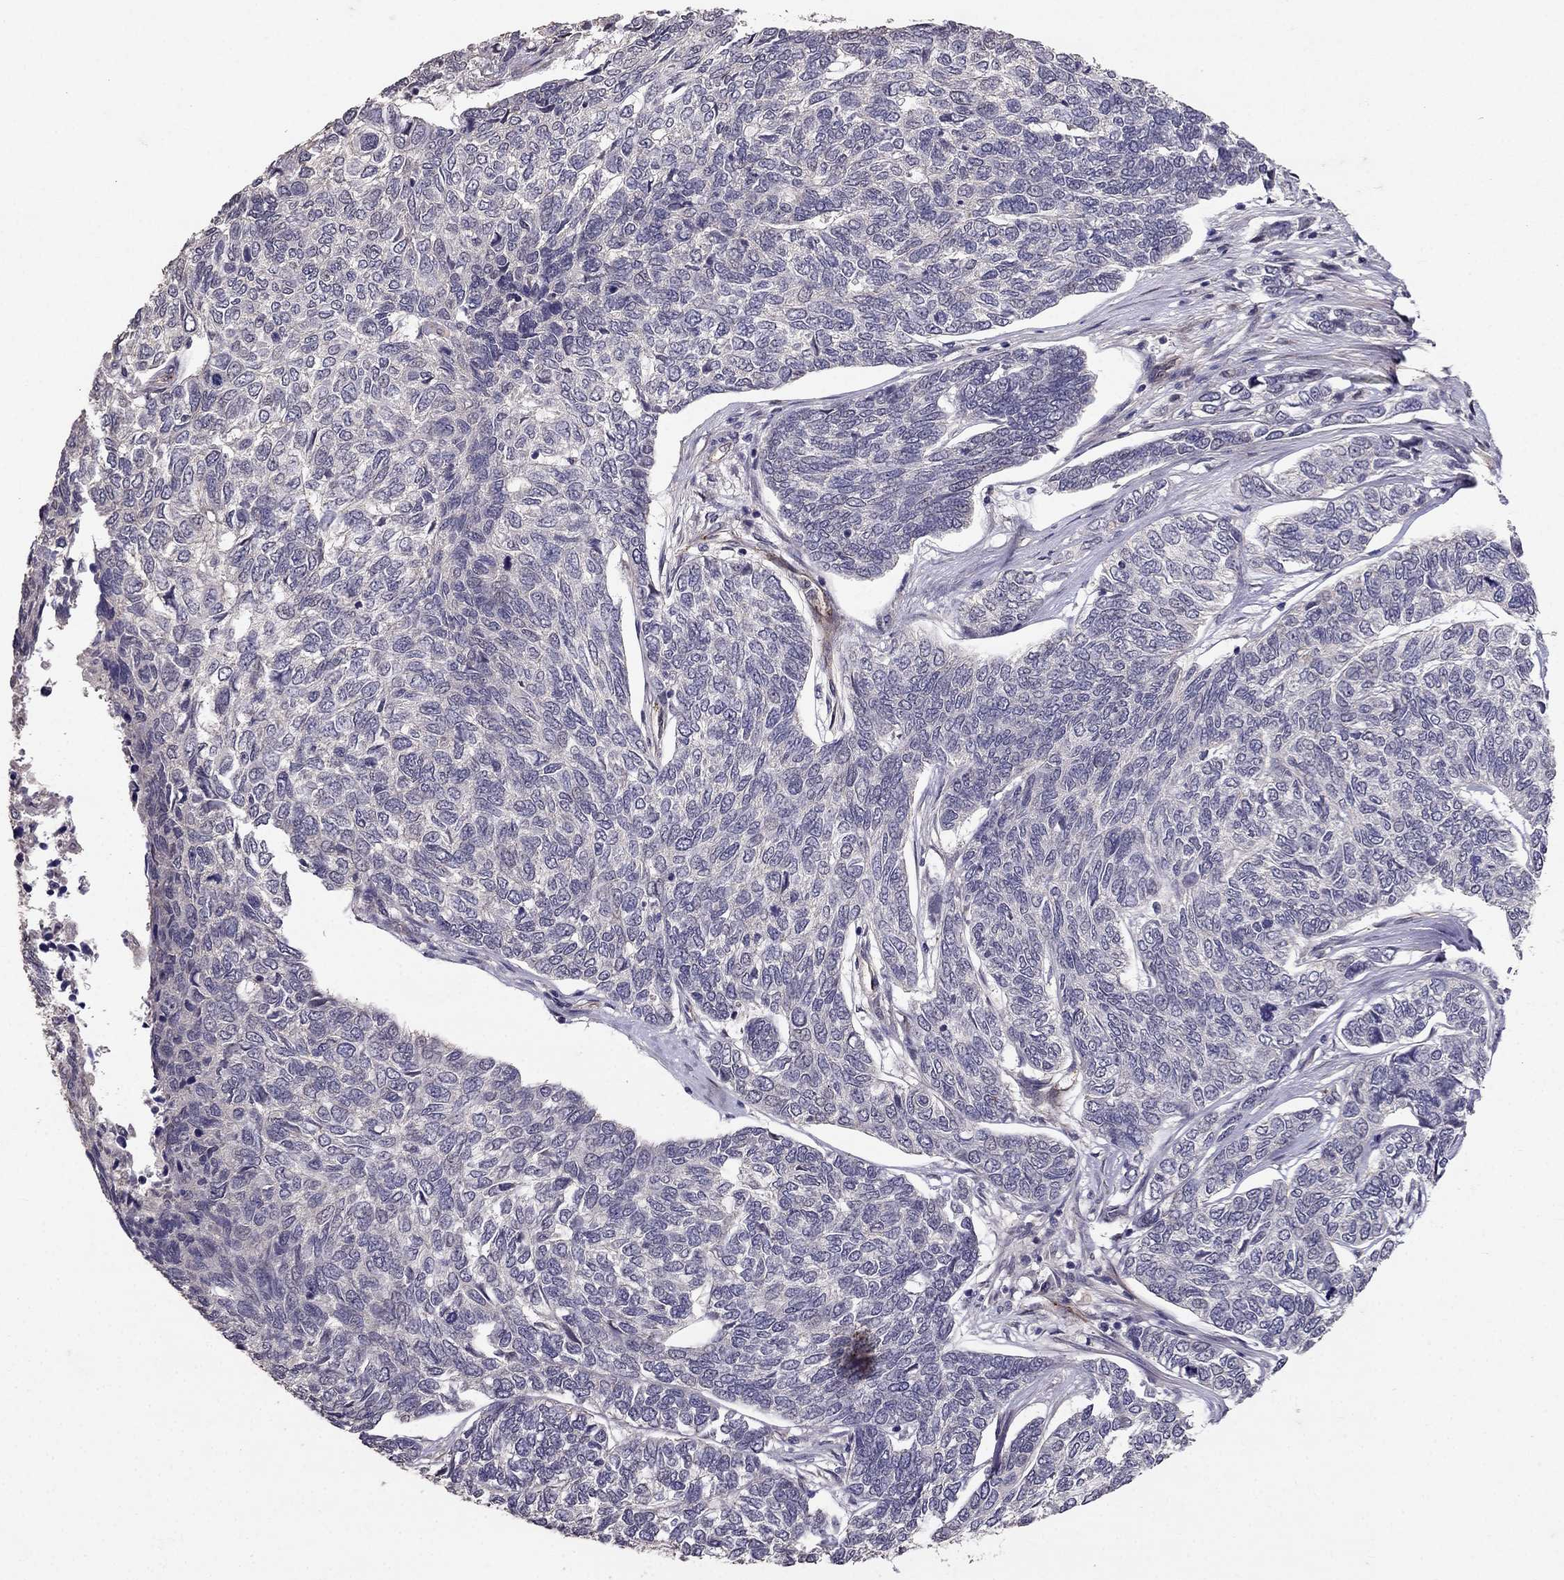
{"staining": {"intensity": "negative", "quantity": "none", "location": "none"}, "tissue": "skin cancer", "cell_type": "Tumor cells", "image_type": "cancer", "snomed": [{"axis": "morphology", "description": "Basal cell carcinoma"}, {"axis": "topography", "description": "Skin"}], "caption": "Image shows no significant protein positivity in tumor cells of skin basal cell carcinoma.", "gene": "RASIP1", "patient": {"sex": "female", "age": 65}}